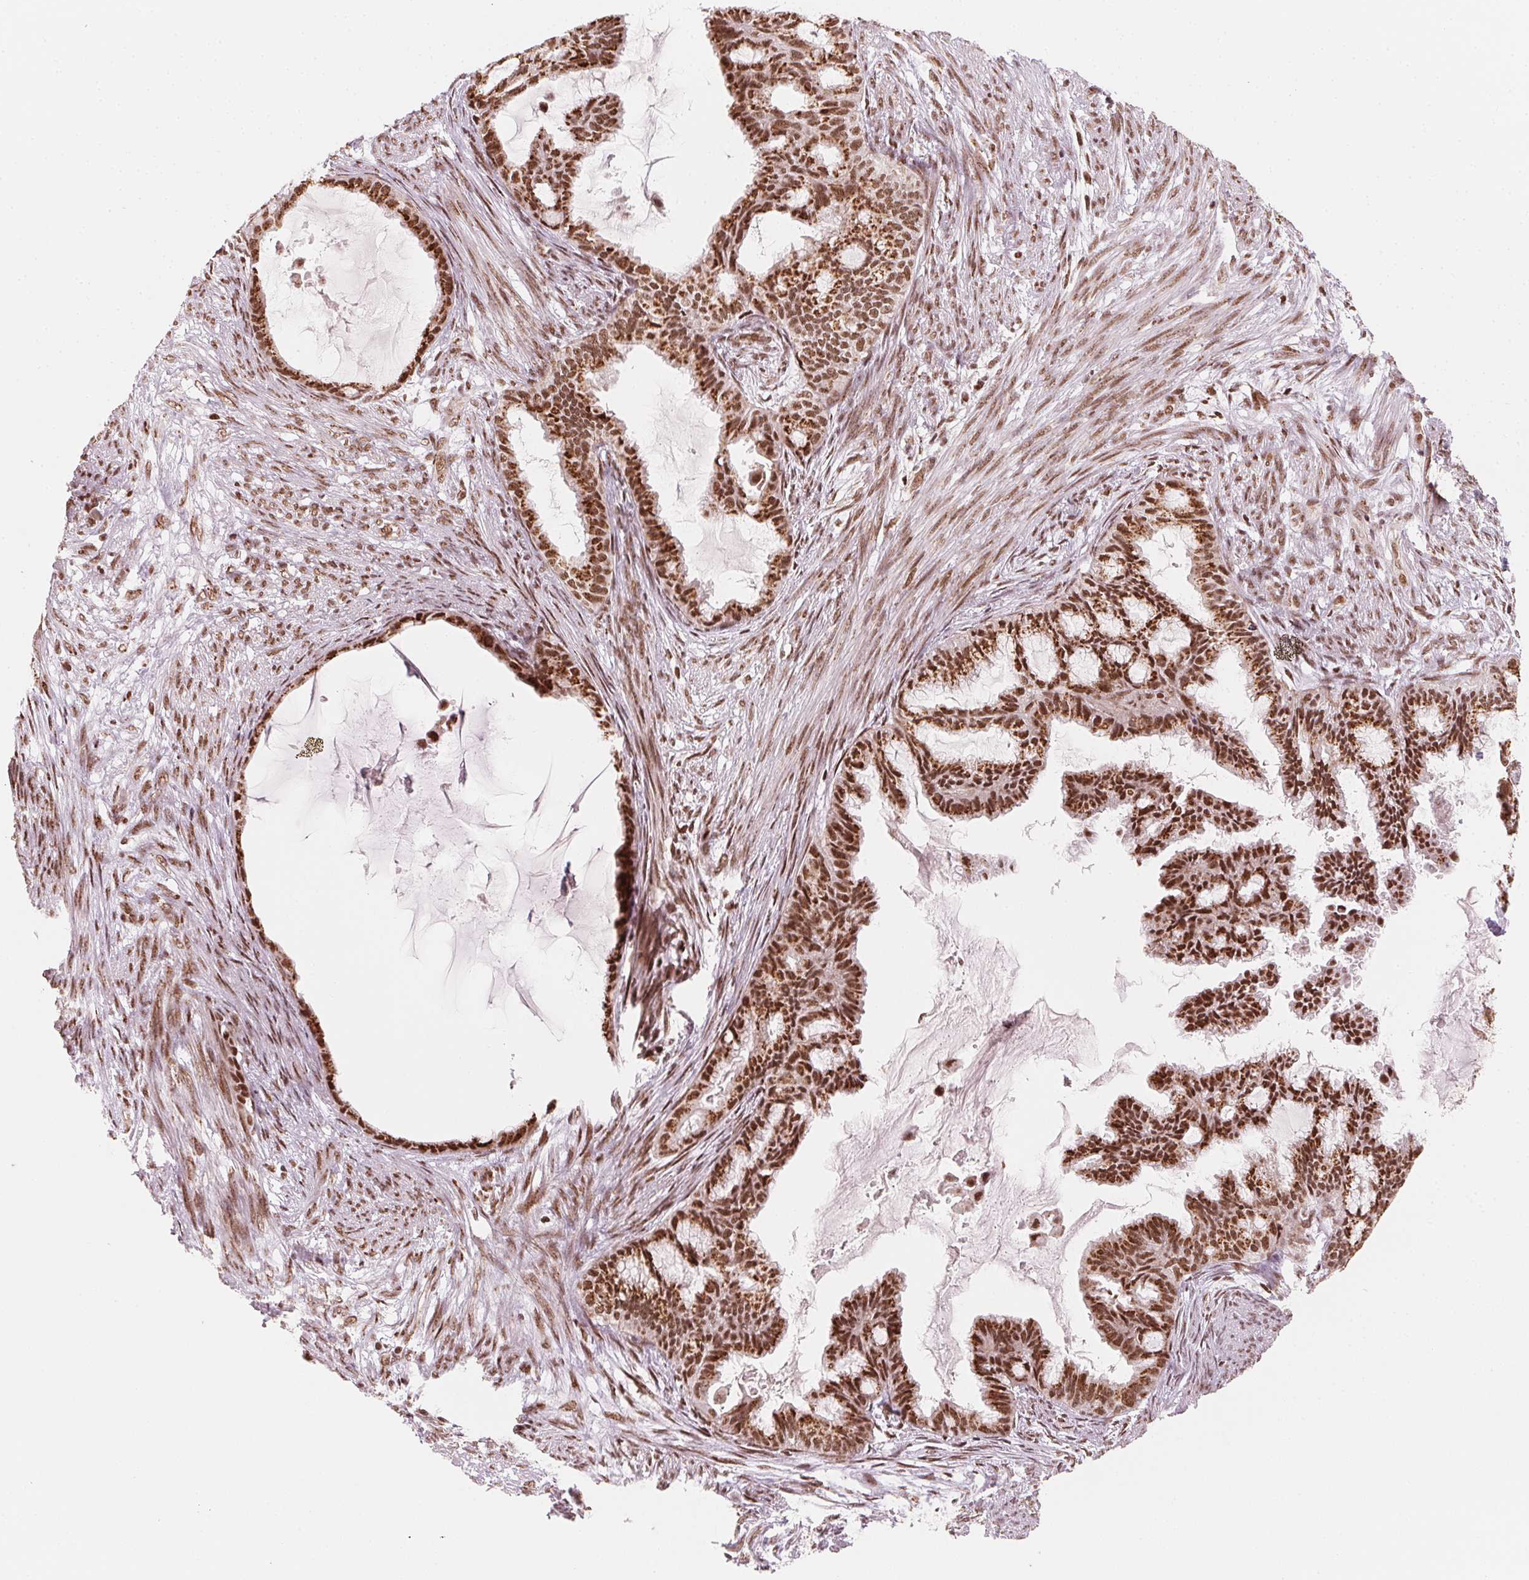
{"staining": {"intensity": "moderate", "quantity": ">75%", "location": "nuclear"}, "tissue": "endometrial cancer", "cell_type": "Tumor cells", "image_type": "cancer", "snomed": [{"axis": "morphology", "description": "Adenocarcinoma, NOS"}, {"axis": "topography", "description": "Endometrium"}], "caption": "Immunohistochemical staining of human endometrial cancer displays moderate nuclear protein expression in about >75% of tumor cells. (Stains: DAB (3,3'-diaminobenzidine) in brown, nuclei in blue, Microscopy: brightfield microscopy at high magnification).", "gene": "TOPORS", "patient": {"sex": "female", "age": 86}}